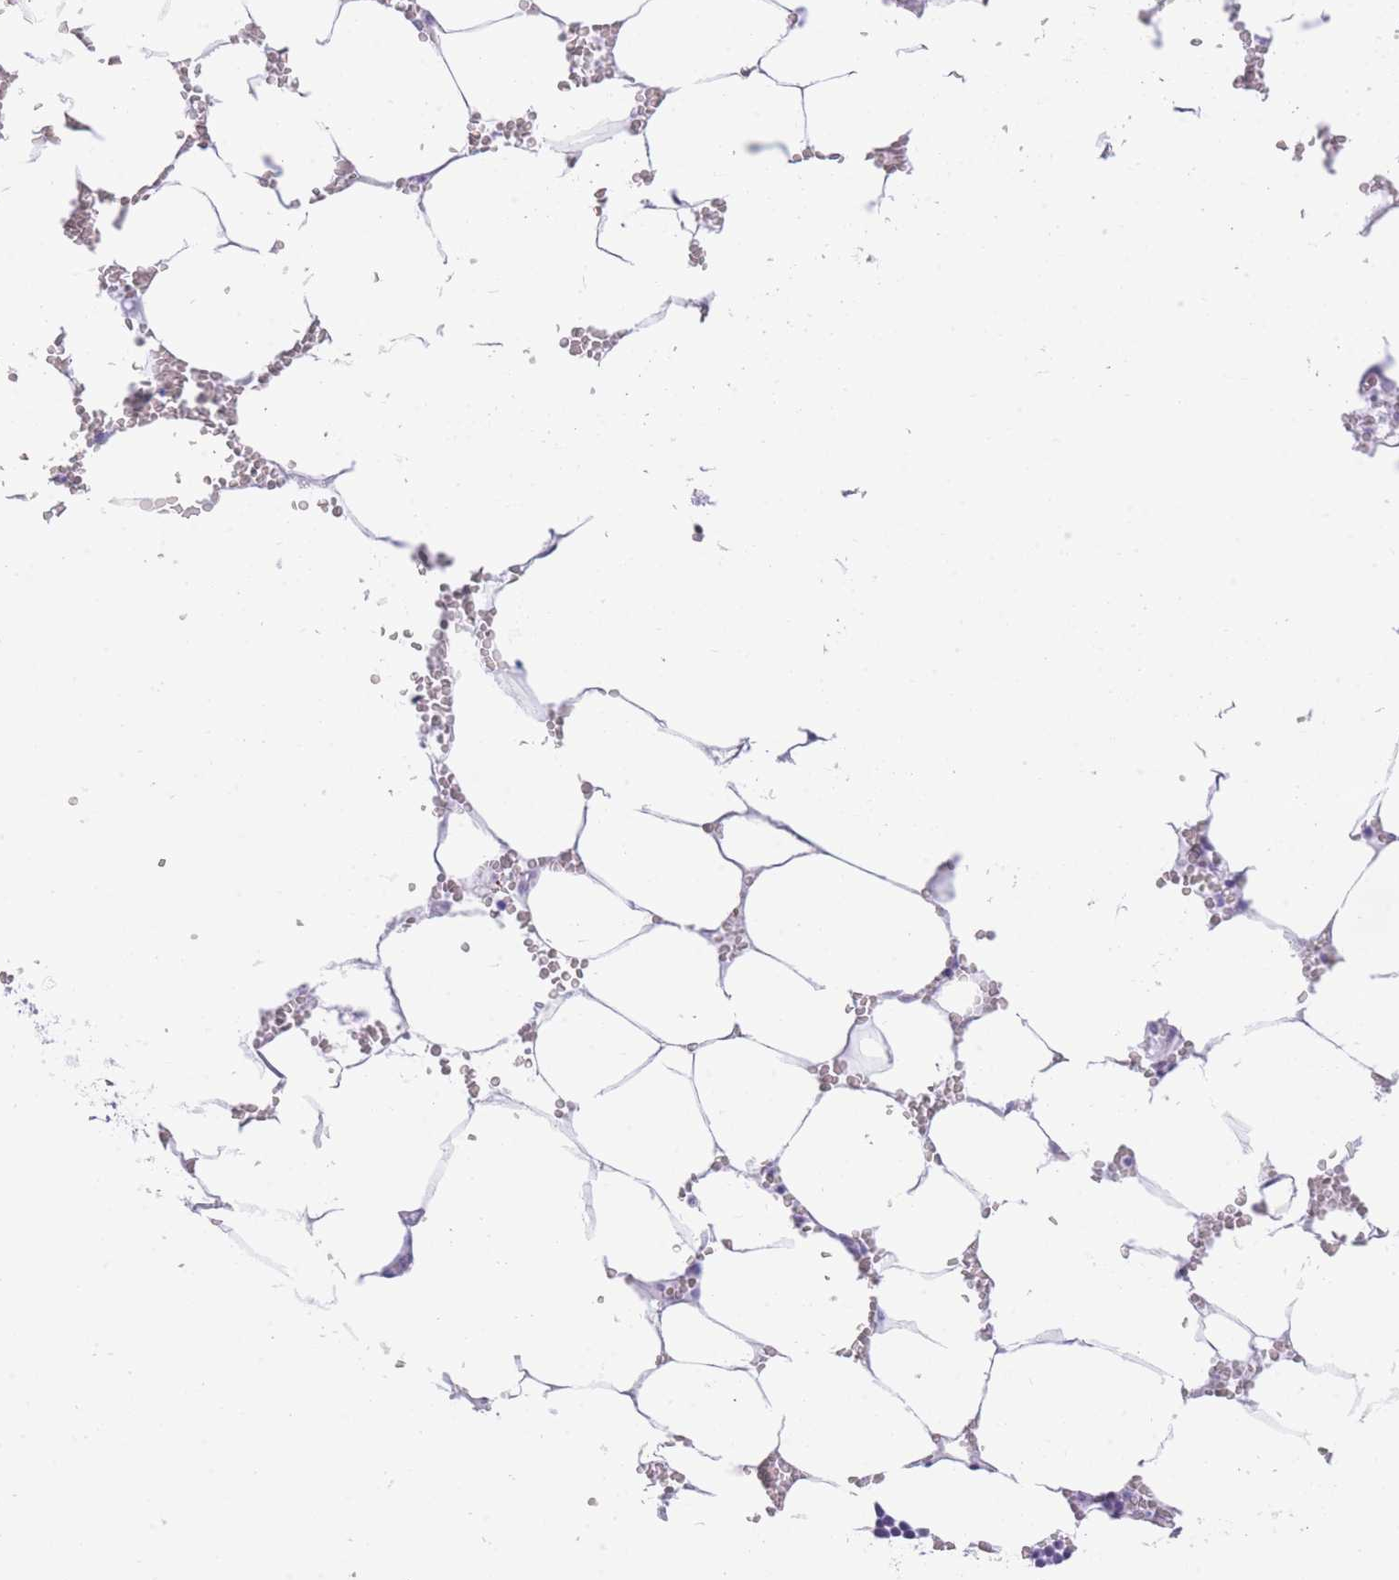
{"staining": {"intensity": "negative", "quantity": "none", "location": "none"}, "tissue": "bone marrow", "cell_type": "Hematopoietic cells", "image_type": "normal", "snomed": [{"axis": "morphology", "description": "Normal tissue, NOS"}, {"axis": "topography", "description": "Bone marrow"}], "caption": "A micrograph of bone marrow stained for a protein shows no brown staining in hematopoietic cells.", "gene": "ELOA2", "patient": {"sex": "male", "age": 70}}